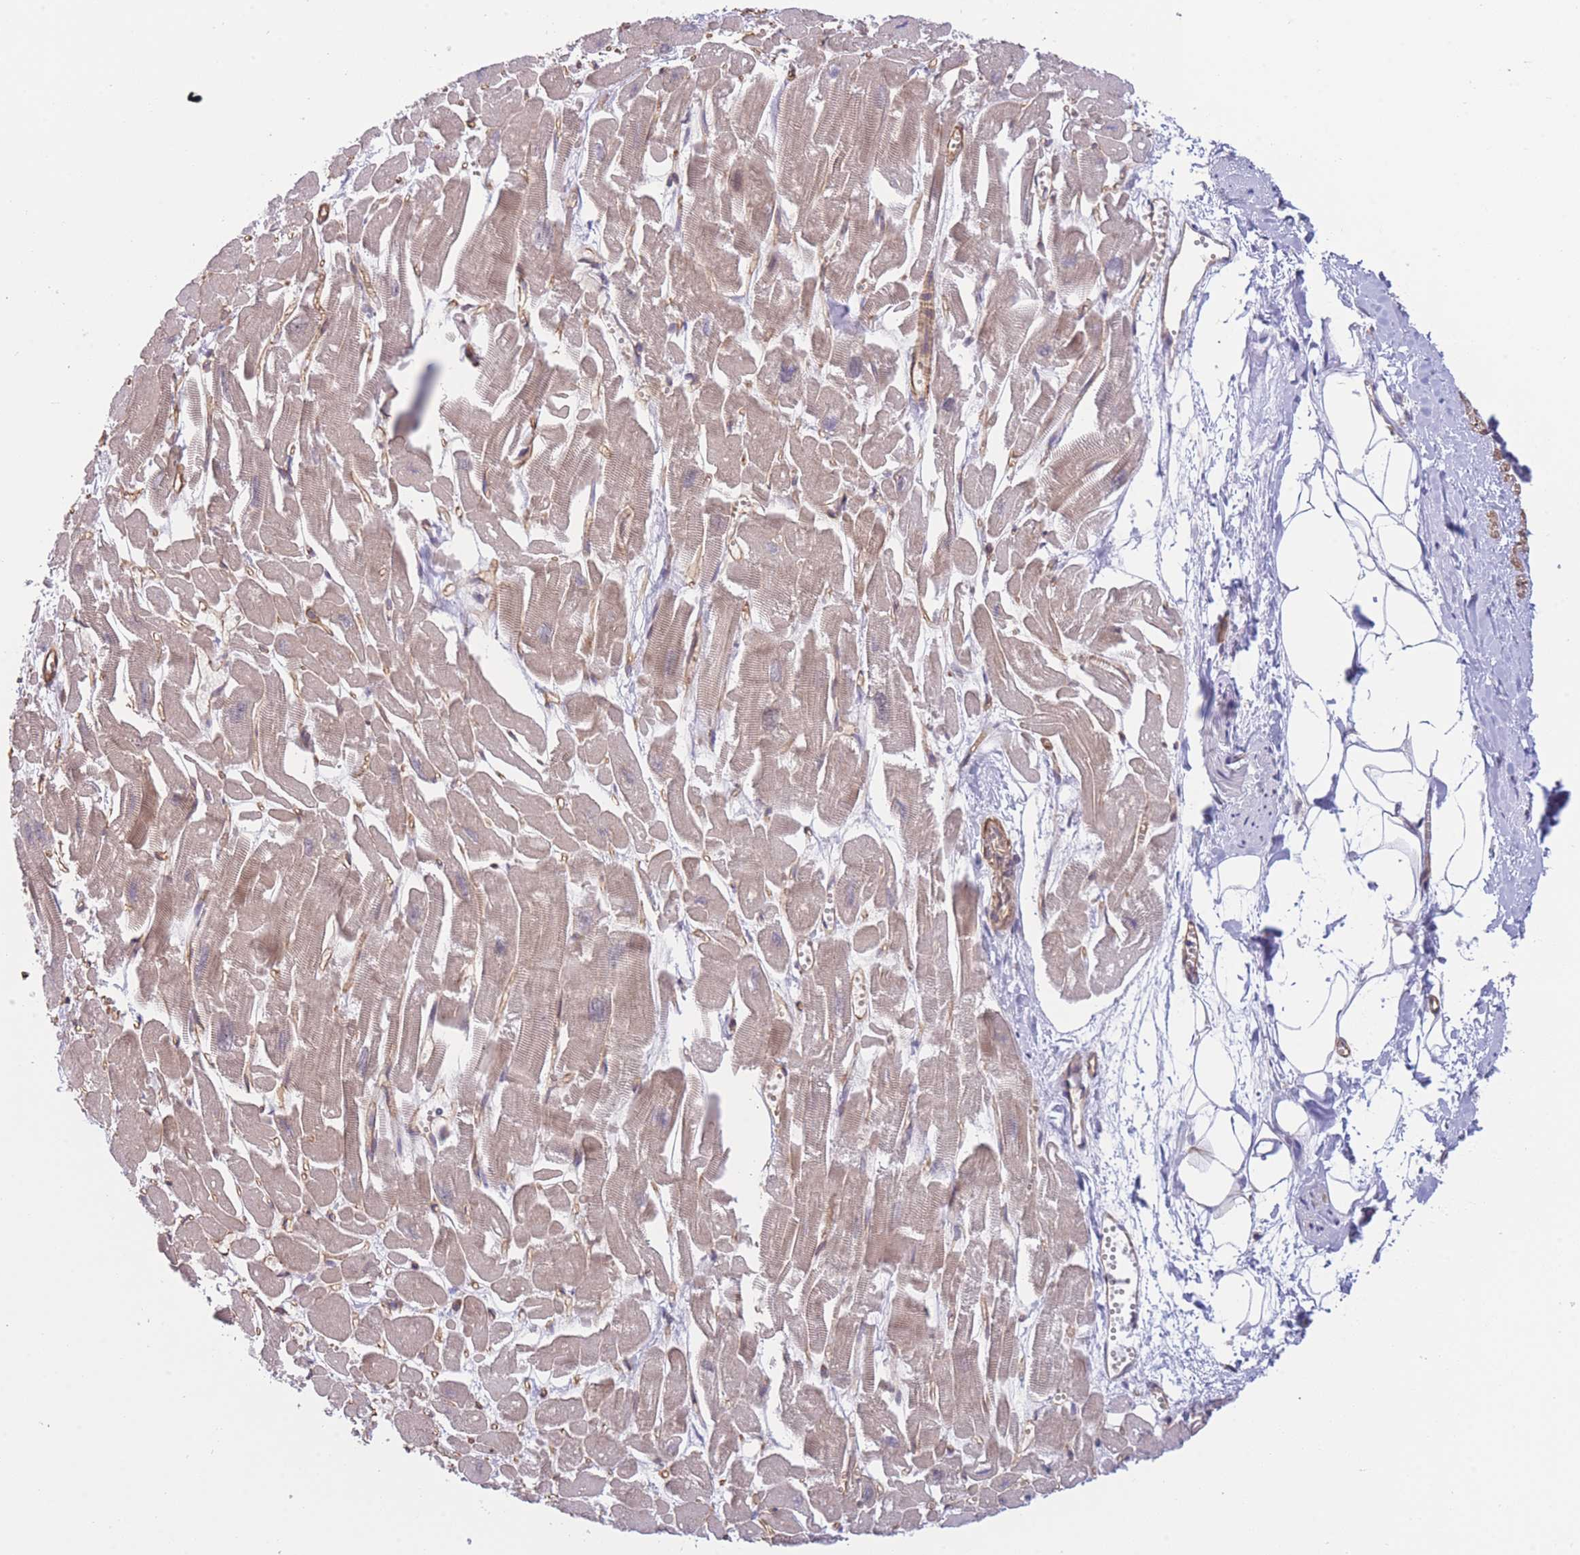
{"staining": {"intensity": "weak", "quantity": ">75%", "location": "cytoplasmic/membranous"}, "tissue": "heart muscle", "cell_type": "Cardiomyocytes", "image_type": "normal", "snomed": [{"axis": "morphology", "description": "Normal tissue, NOS"}, {"axis": "topography", "description": "Heart"}], "caption": "Protein expression analysis of benign heart muscle displays weak cytoplasmic/membranous positivity in approximately >75% of cardiomyocytes. Ihc stains the protein of interest in brown and the nuclei are stained blue.", "gene": "CDC25B", "patient": {"sex": "male", "age": 54}}